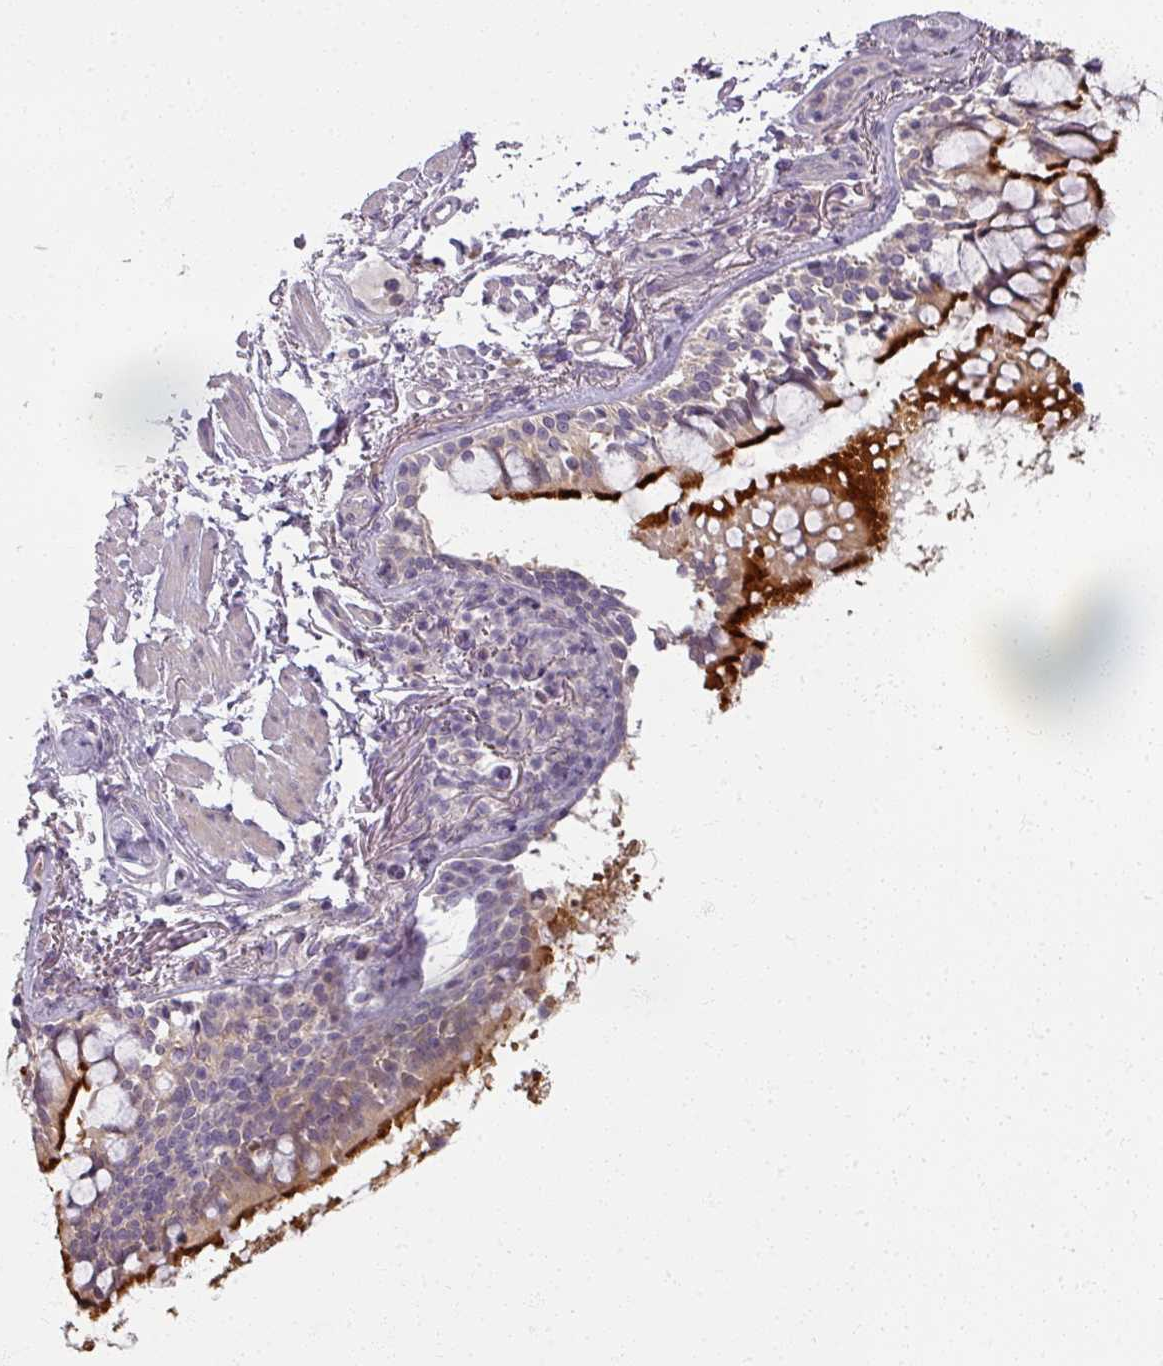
{"staining": {"intensity": "strong", "quantity": ">75%", "location": "cytoplasmic/membranous"}, "tissue": "bronchus", "cell_type": "Respiratory epithelial cells", "image_type": "normal", "snomed": [{"axis": "morphology", "description": "Normal tissue, NOS"}, {"axis": "topography", "description": "Bronchus"}], "caption": "Respiratory epithelial cells exhibit high levels of strong cytoplasmic/membranous positivity in approximately >75% of cells in normal bronchus.", "gene": "MYMK", "patient": {"sex": "male", "age": 70}}